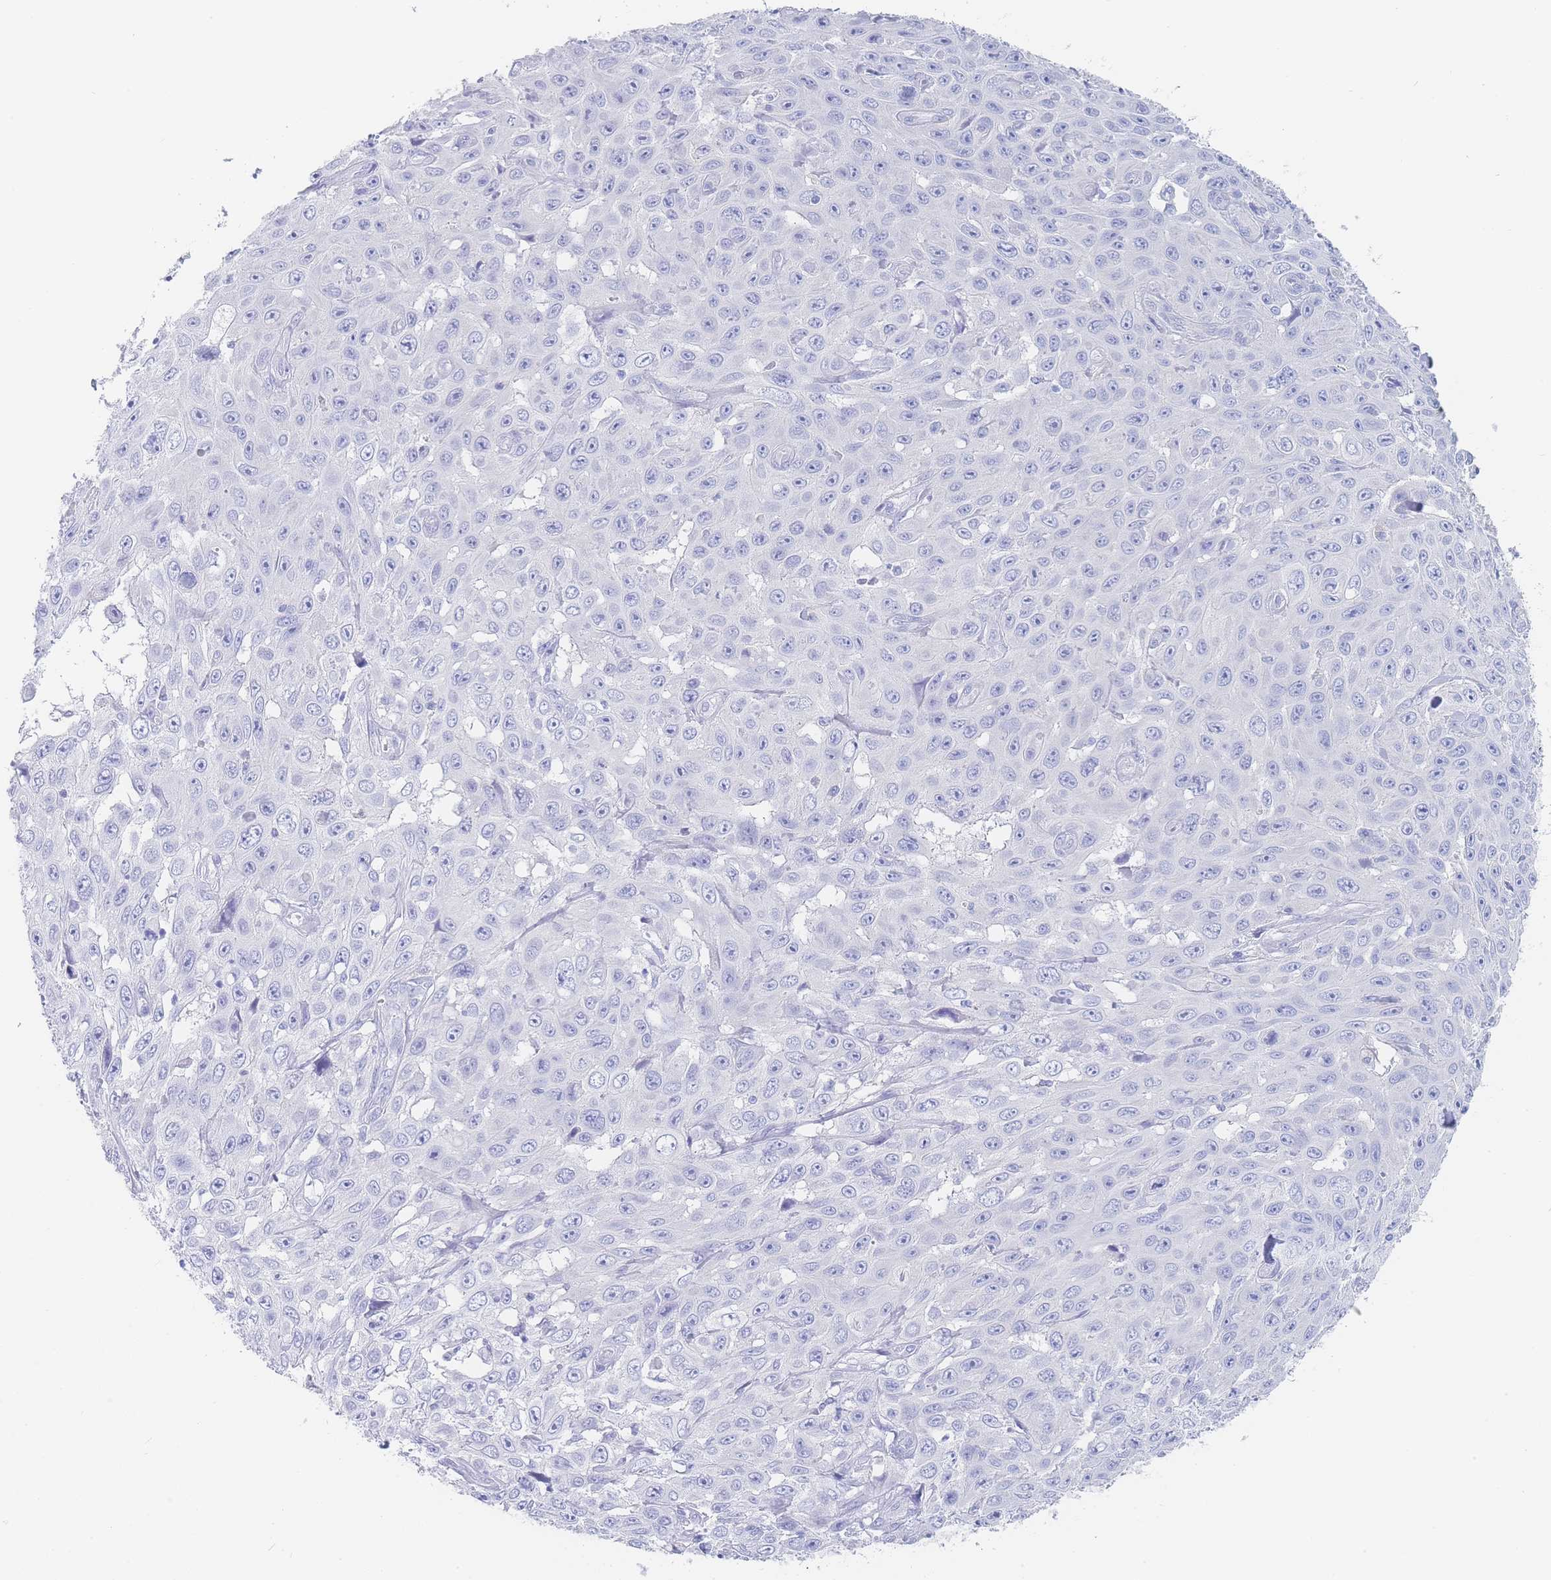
{"staining": {"intensity": "negative", "quantity": "none", "location": "none"}, "tissue": "skin cancer", "cell_type": "Tumor cells", "image_type": "cancer", "snomed": [{"axis": "morphology", "description": "Squamous cell carcinoma, NOS"}, {"axis": "topography", "description": "Skin"}], "caption": "Immunohistochemistry (IHC) photomicrograph of neoplastic tissue: skin cancer stained with DAB demonstrates no significant protein positivity in tumor cells.", "gene": "LZTFL1", "patient": {"sex": "male", "age": 82}}